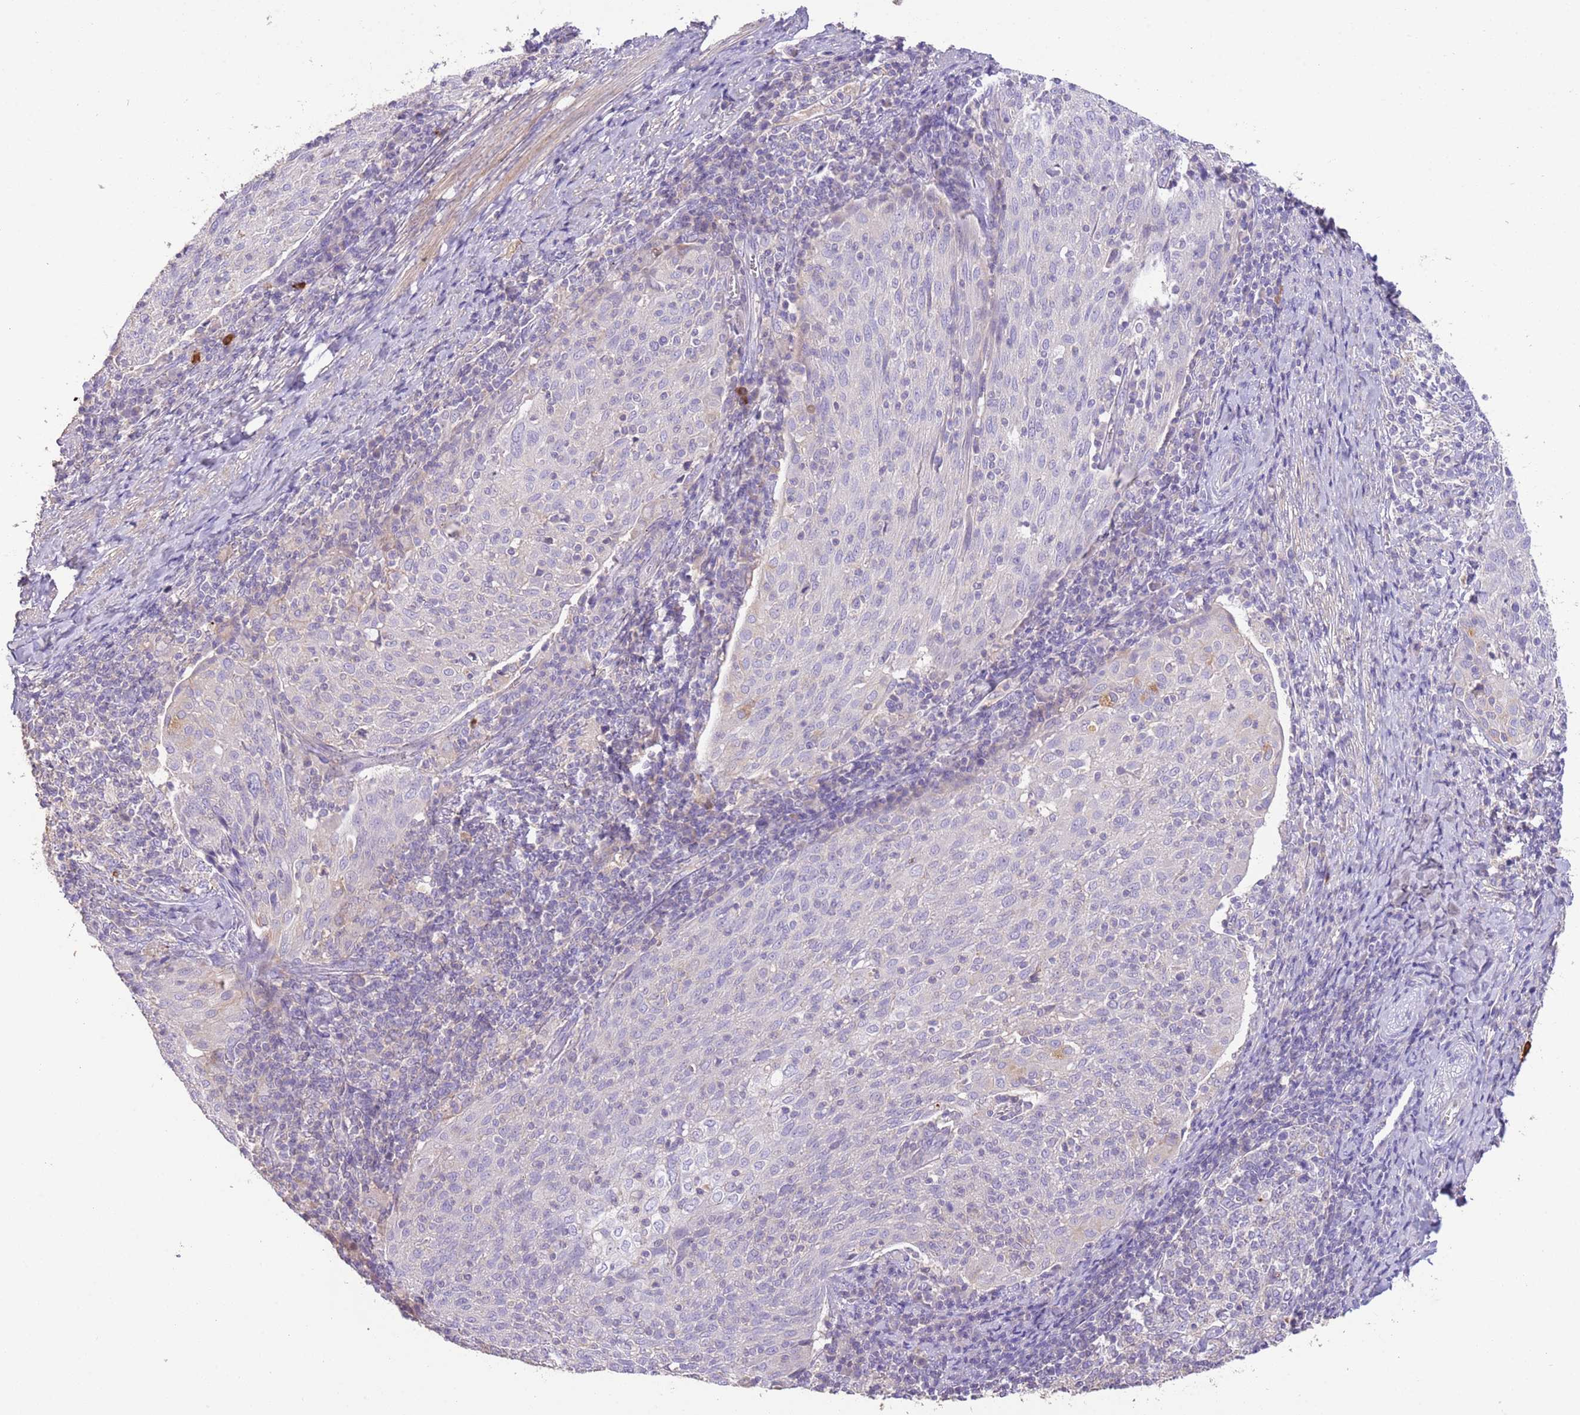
{"staining": {"intensity": "negative", "quantity": "none", "location": "none"}, "tissue": "cervical cancer", "cell_type": "Tumor cells", "image_type": "cancer", "snomed": [{"axis": "morphology", "description": "Squamous cell carcinoma, NOS"}, {"axis": "topography", "description": "Cervix"}], "caption": "Immunohistochemistry (IHC) of human cervical cancer demonstrates no staining in tumor cells.", "gene": "SFTPA1", "patient": {"sex": "female", "age": 52}}